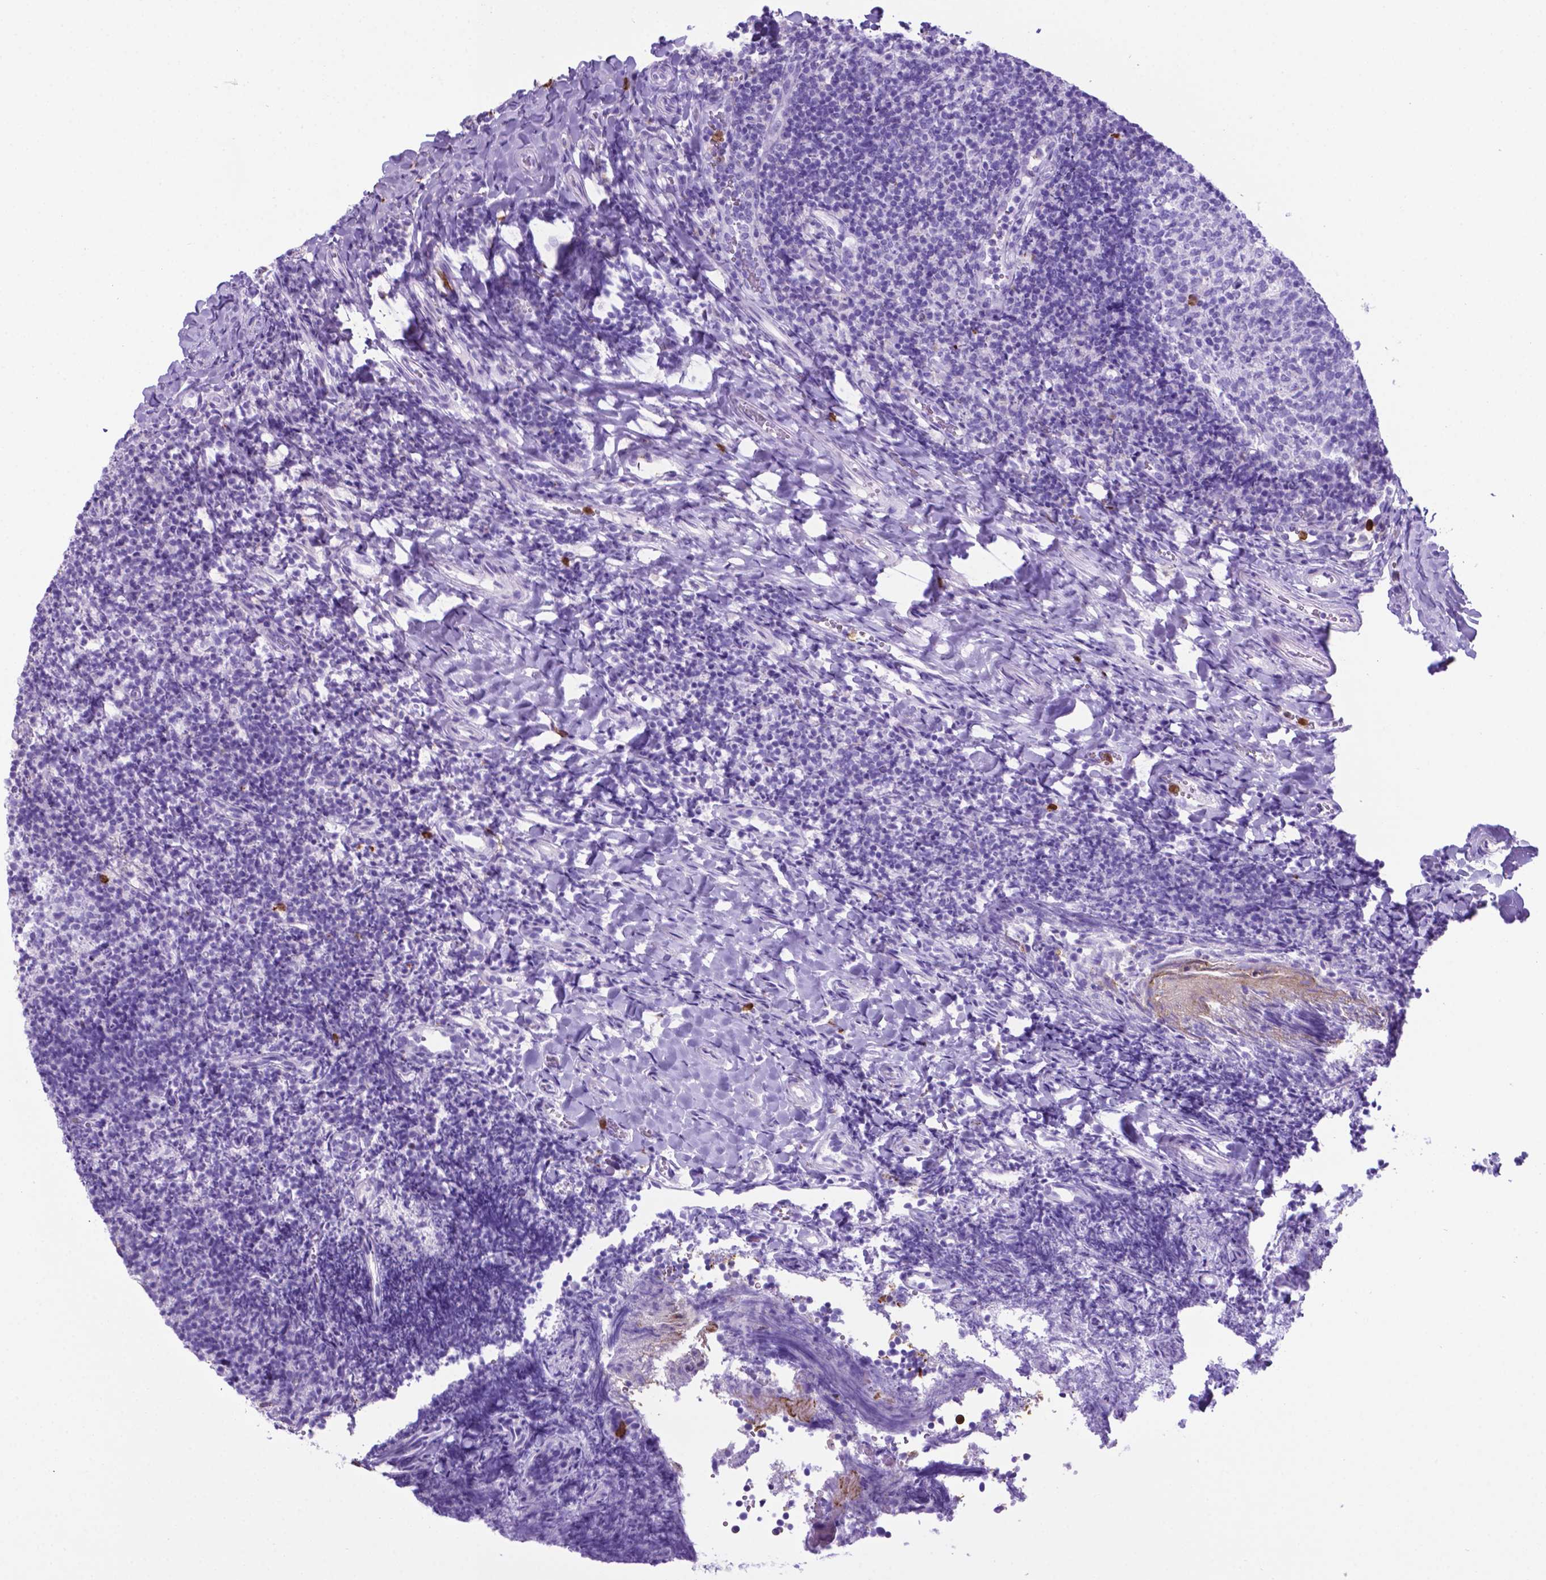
{"staining": {"intensity": "negative", "quantity": "none", "location": "none"}, "tissue": "tonsil", "cell_type": "Germinal center cells", "image_type": "normal", "snomed": [{"axis": "morphology", "description": "Normal tissue, NOS"}, {"axis": "topography", "description": "Tonsil"}], "caption": "Immunohistochemistry (IHC) image of unremarkable human tonsil stained for a protein (brown), which reveals no positivity in germinal center cells.", "gene": "LZTR1", "patient": {"sex": "female", "age": 10}}